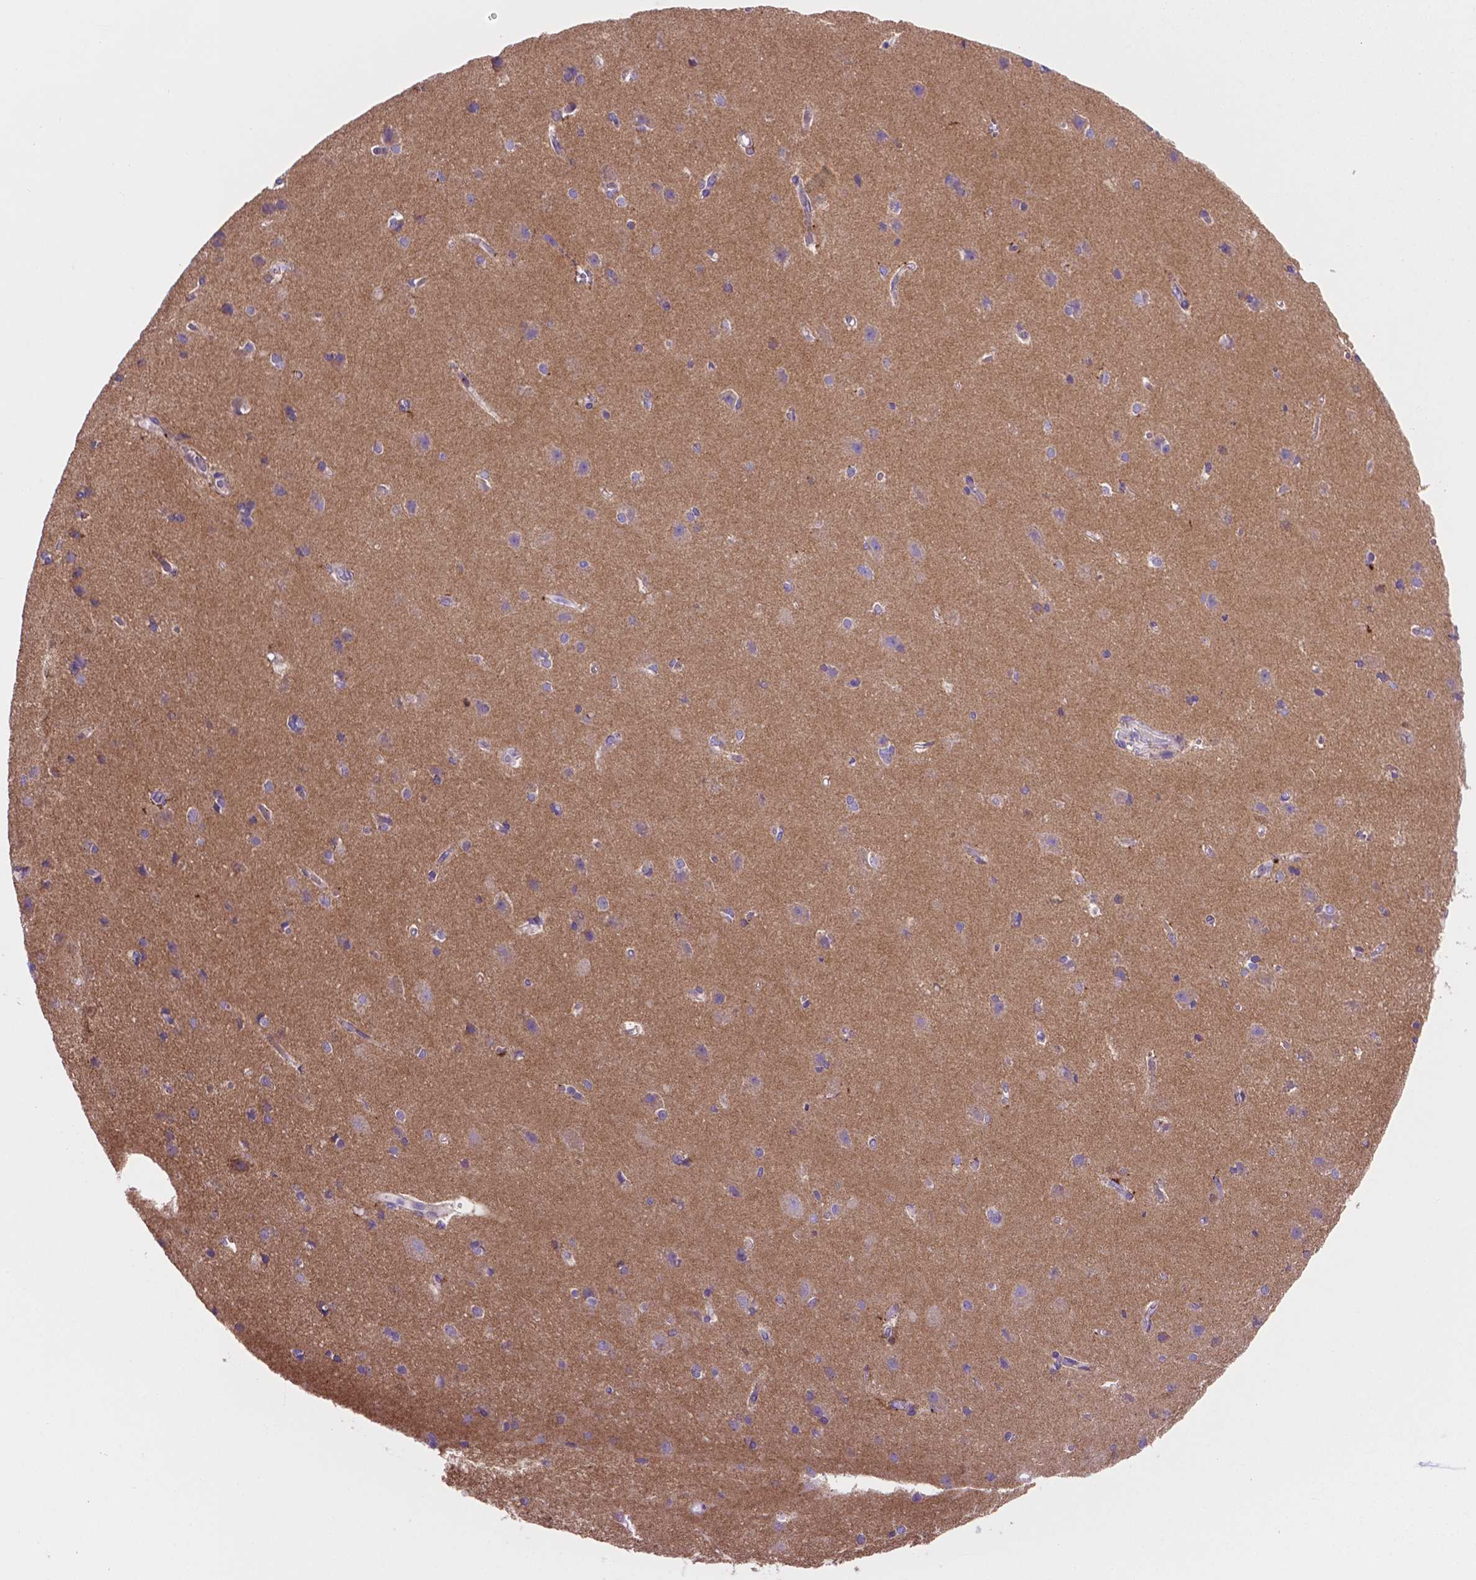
{"staining": {"intensity": "negative", "quantity": "none", "location": "none"}, "tissue": "cerebral cortex", "cell_type": "Endothelial cells", "image_type": "normal", "snomed": [{"axis": "morphology", "description": "Normal tissue, NOS"}, {"axis": "topography", "description": "Cerebral cortex"}], "caption": "An IHC histopathology image of unremarkable cerebral cortex is shown. There is no staining in endothelial cells of cerebral cortex. Nuclei are stained in blue.", "gene": "TMEM121B", "patient": {"sex": "male", "age": 37}}